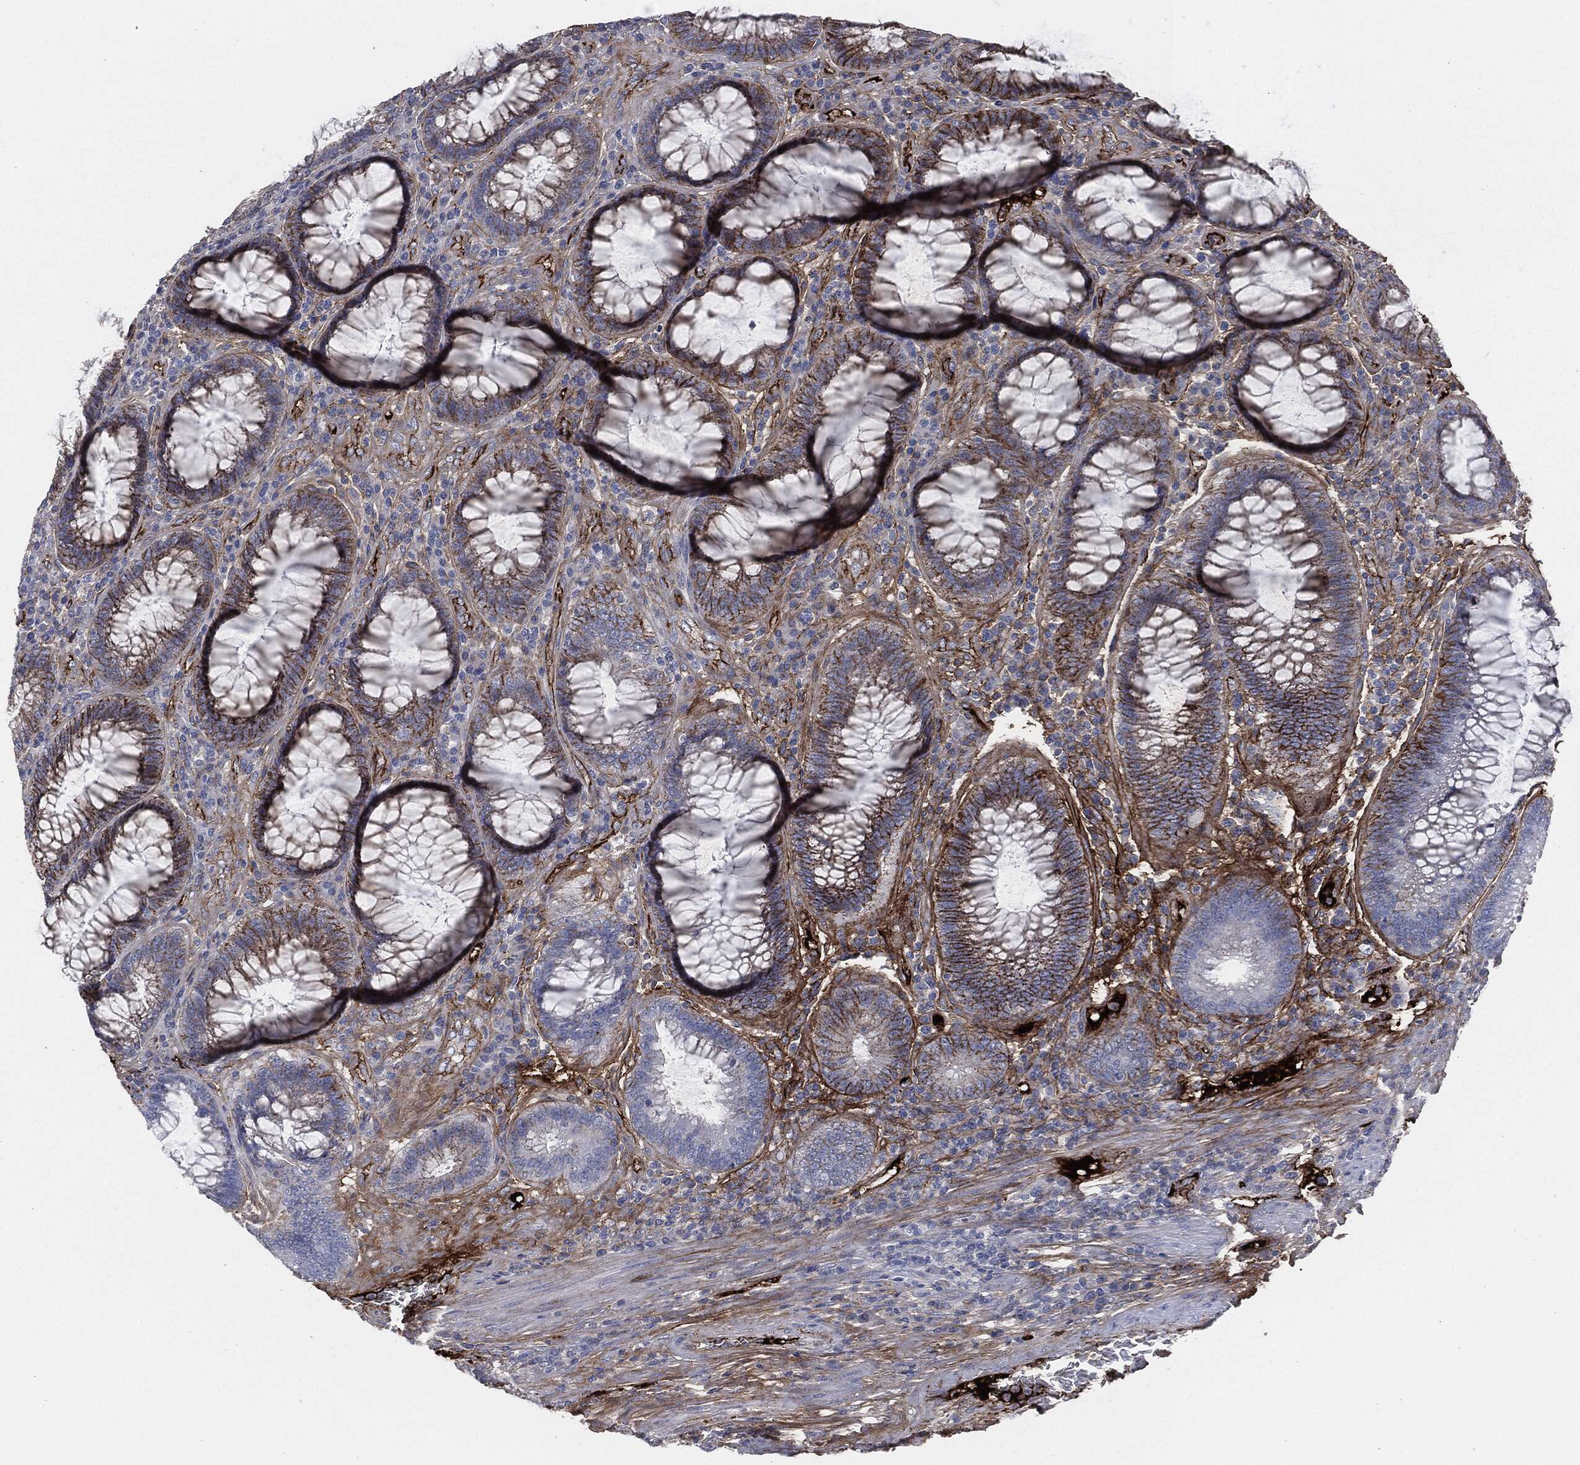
{"staining": {"intensity": "strong", "quantity": "25%-75%", "location": "cytoplasmic/membranous"}, "tissue": "colorectal cancer", "cell_type": "Tumor cells", "image_type": "cancer", "snomed": [{"axis": "morphology", "description": "Adenocarcinoma, NOS"}, {"axis": "topography", "description": "Colon"}], "caption": "Protein expression analysis of adenocarcinoma (colorectal) demonstrates strong cytoplasmic/membranous staining in about 25%-75% of tumor cells.", "gene": "APOB", "patient": {"sex": "female", "age": 67}}